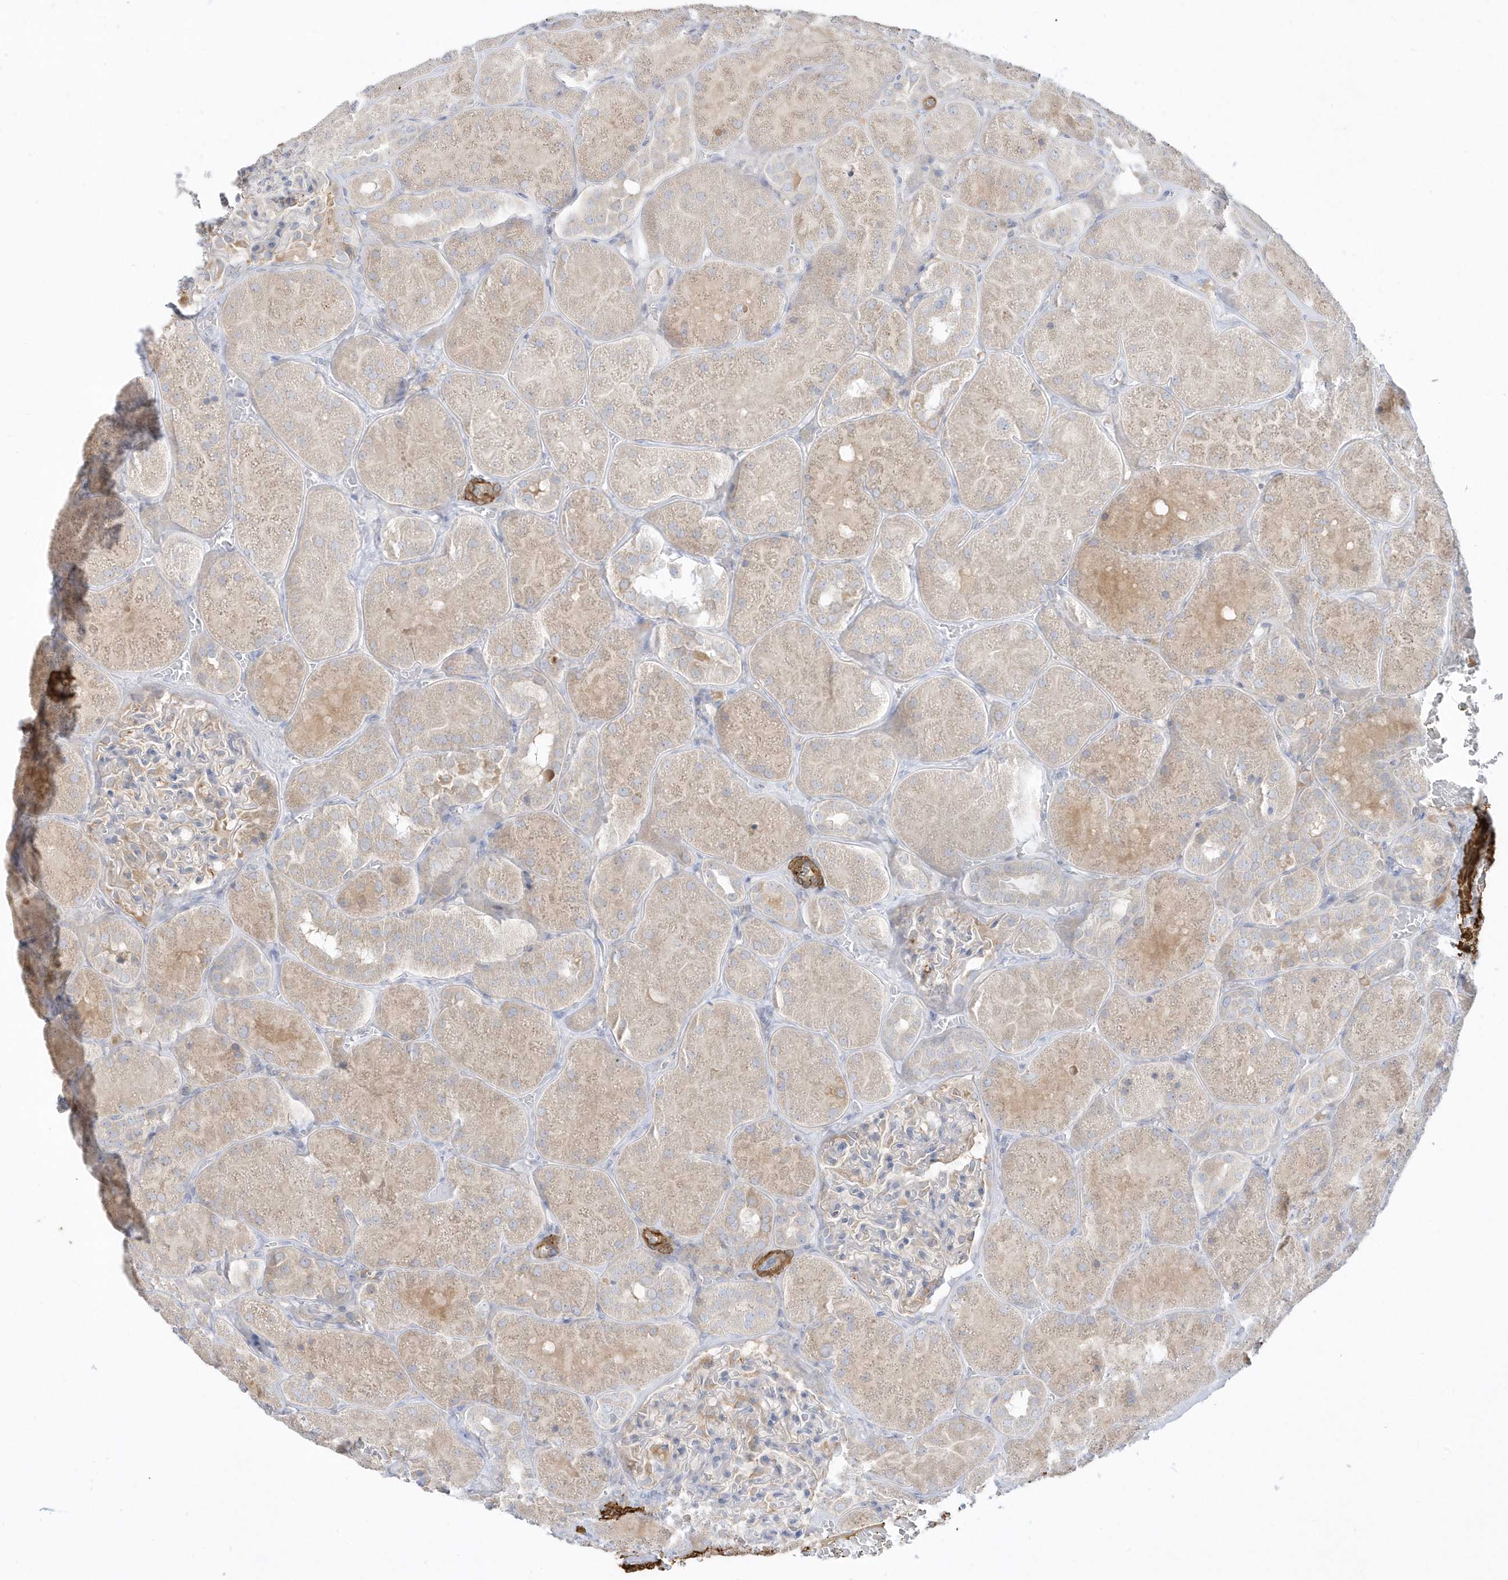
{"staining": {"intensity": "negative", "quantity": "none", "location": "none"}, "tissue": "kidney", "cell_type": "Cells in glomeruli", "image_type": "normal", "snomed": [{"axis": "morphology", "description": "Normal tissue, NOS"}, {"axis": "topography", "description": "Kidney"}], "caption": "Kidney was stained to show a protein in brown. There is no significant staining in cells in glomeruli. (DAB (3,3'-diaminobenzidine) immunohistochemistry visualized using brightfield microscopy, high magnification).", "gene": "THADA", "patient": {"sex": "male", "age": 28}}